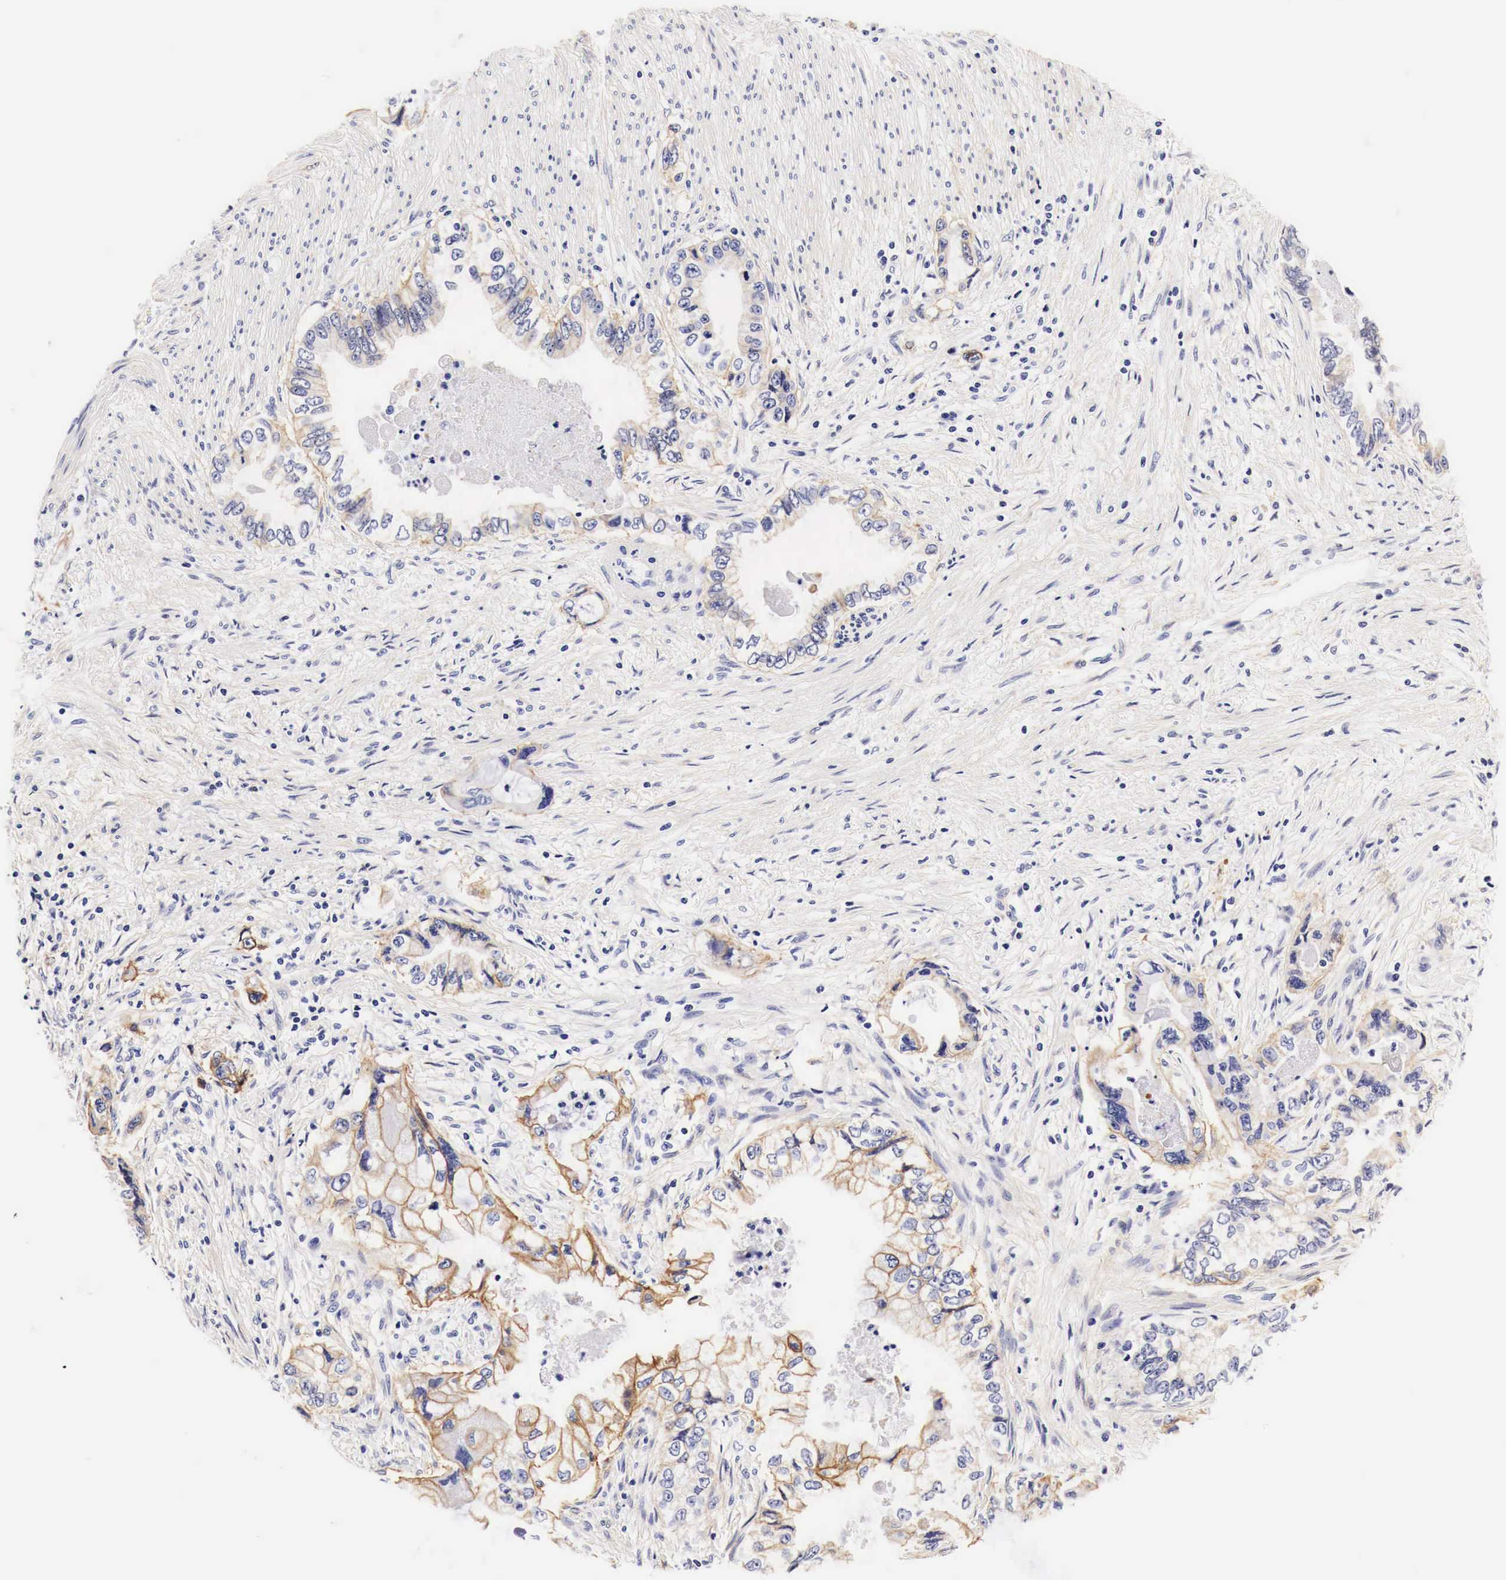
{"staining": {"intensity": "moderate", "quantity": "<25%", "location": "cytoplasmic/membranous"}, "tissue": "pancreatic cancer", "cell_type": "Tumor cells", "image_type": "cancer", "snomed": [{"axis": "morphology", "description": "Adenocarcinoma, NOS"}, {"axis": "topography", "description": "Pancreas"}, {"axis": "topography", "description": "Stomach, upper"}], "caption": "High-power microscopy captured an IHC image of pancreatic cancer, revealing moderate cytoplasmic/membranous positivity in about <25% of tumor cells. (IHC, brightfield microscopy, high magnification).", "gene": "EGFR", "patient": {"sex": "male", "age": 77}}